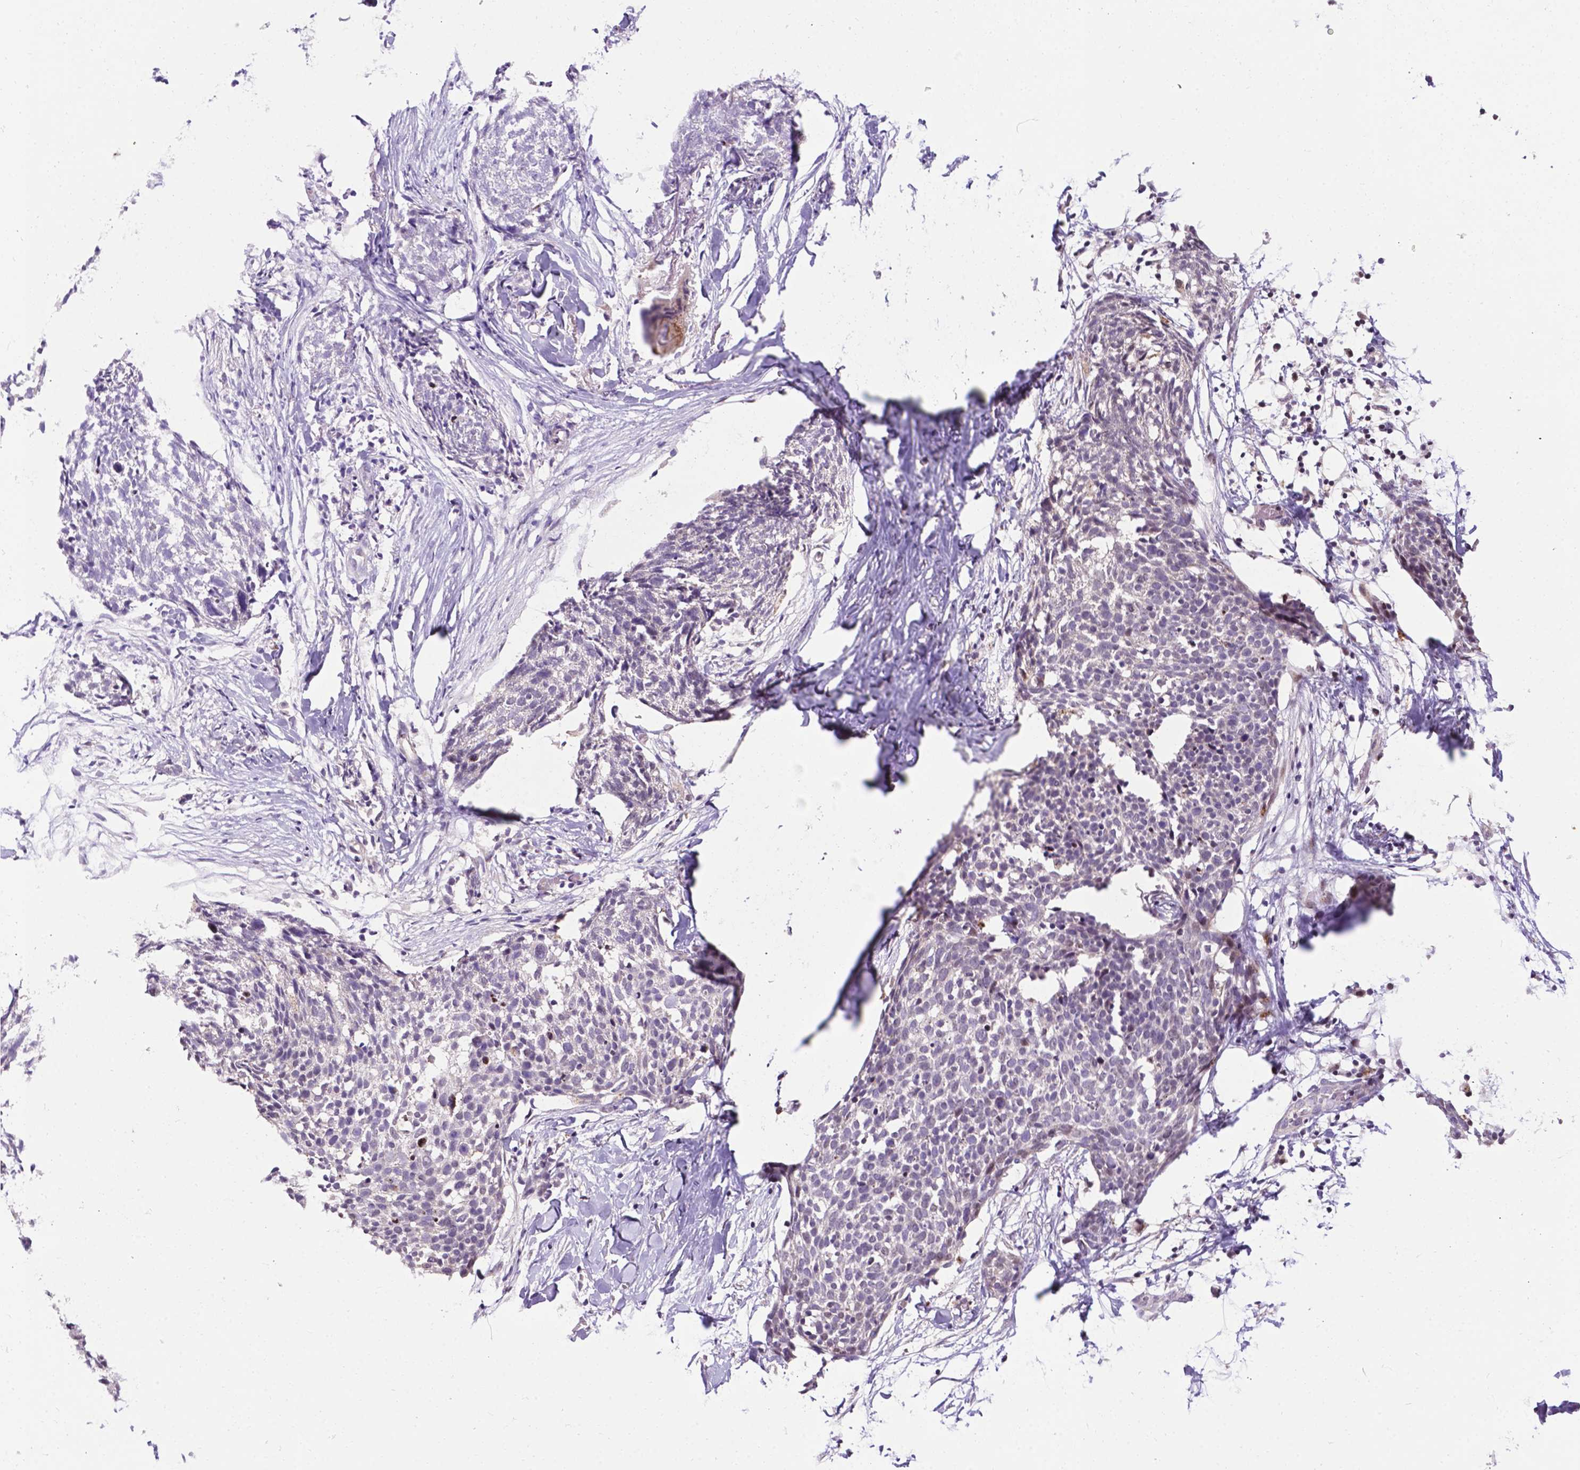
{"staining": {"intensity": "negative", "quantity": "none", "location": "none"}, "tissue": "skin cancer", "cell_type": "Tumor cells", "image_type": "cancer", "snomed": [{"axis": "morphology", "description": "Squamous cell carcinoma, NOS"}, {"axis": "topography", "description": "Skin"}, {"axis": "topography", "description": "Vulva"}], "caption": "IHC of human skin squamous cell carcinoma demonstrates no expression in tumor cells.", "gene": "SMAD3", "patient": {"sex": "female", "age": 75}}